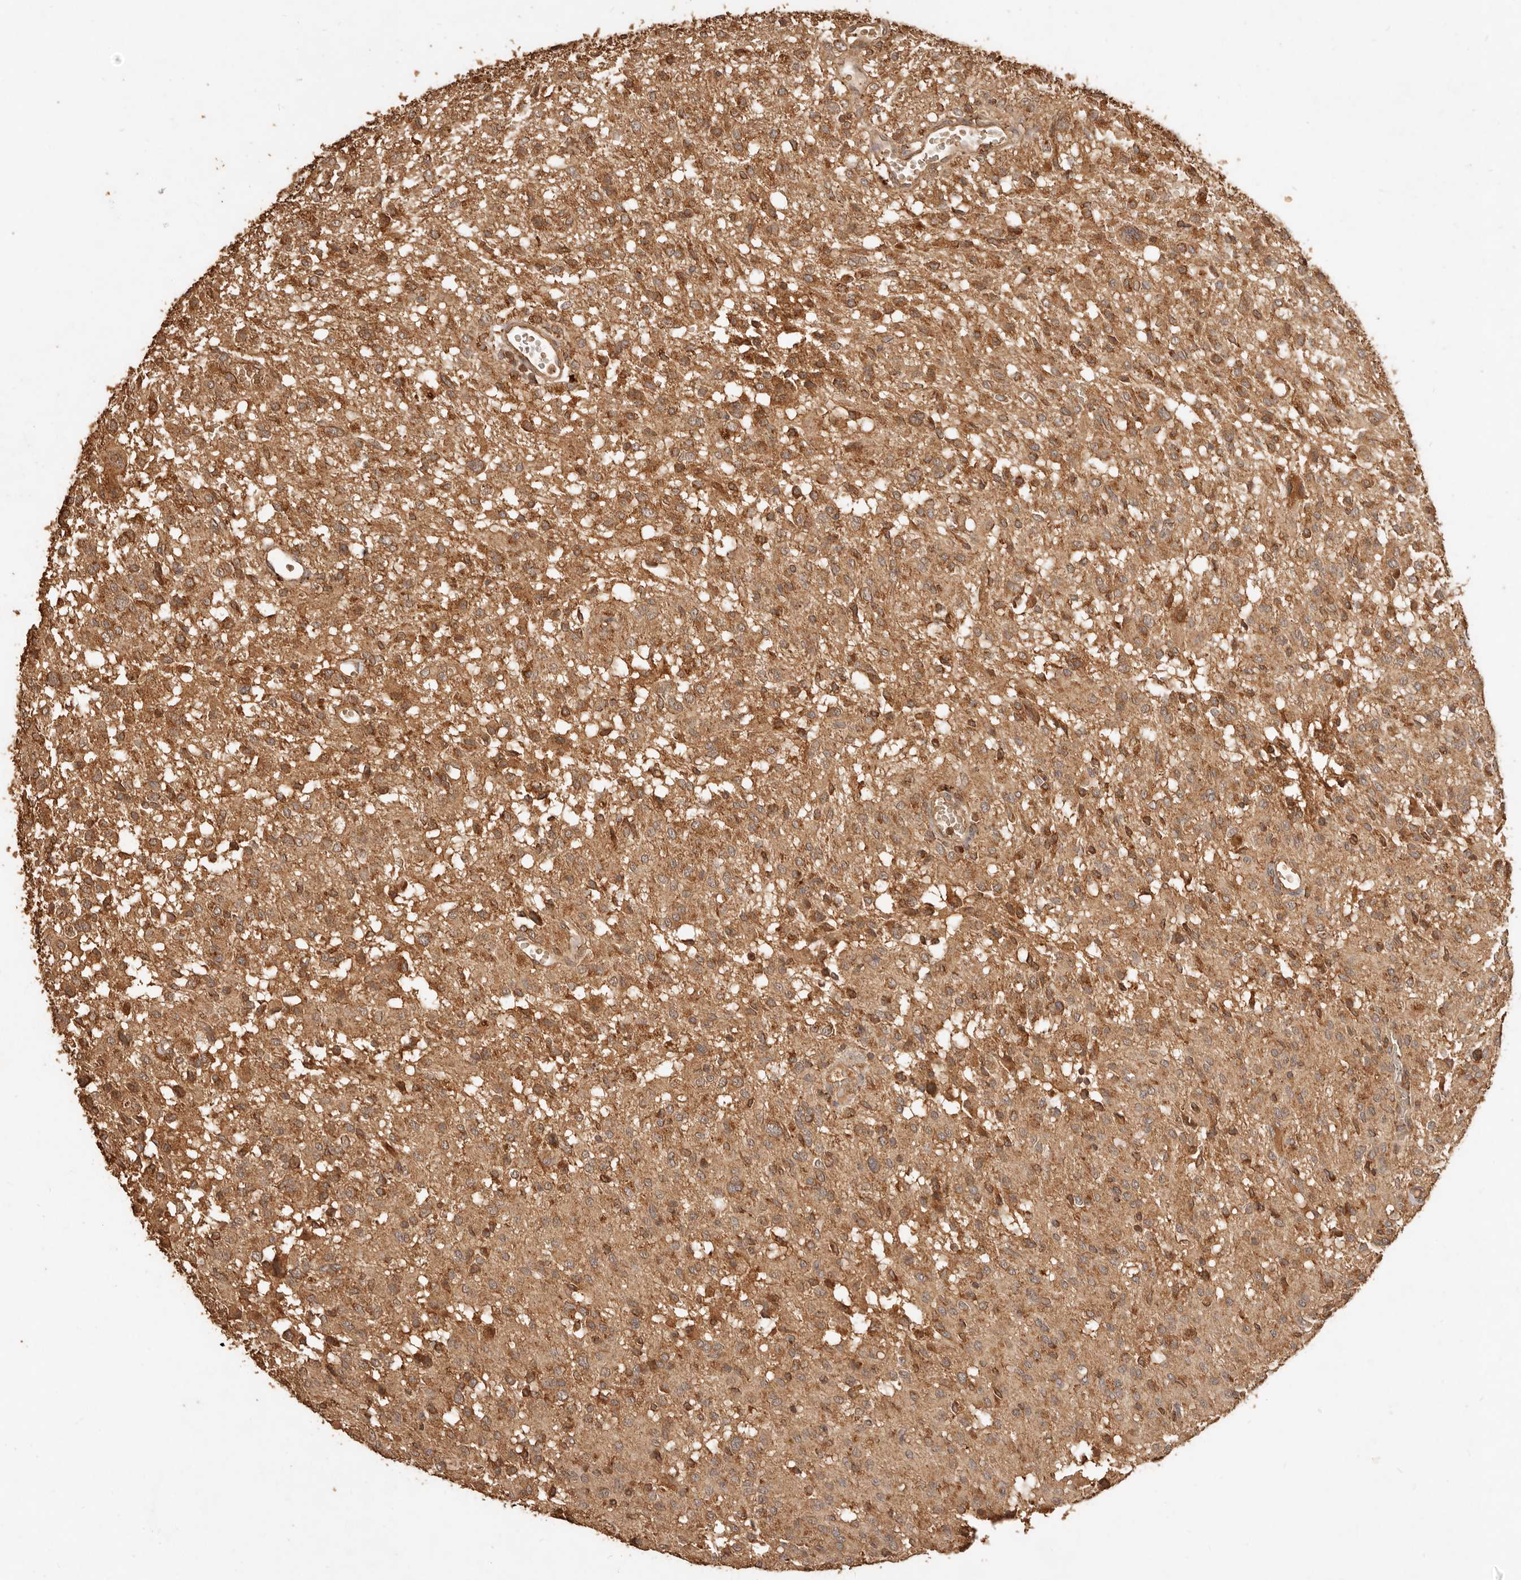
{"staining": {"intensity": "moderate", "quantity": ">75%", "location": "cytoplasmic/membranous"}, "tissue": "glioma", "cell_type": "Tumor cells", "image_type": "cancer", "snomed": [{"axis": "morphology", "description": "Glioma, malignant, High grade"}, {"axis": "topography", "description": "Brain"}], "caption": "Tumor cells demonstrate medium levels of moderate cytoplasmic/membranous expression in approximately >75% of cells in glioma.", "gene": "FAM180B", "patient": {"sex": "female", "age": 59}}